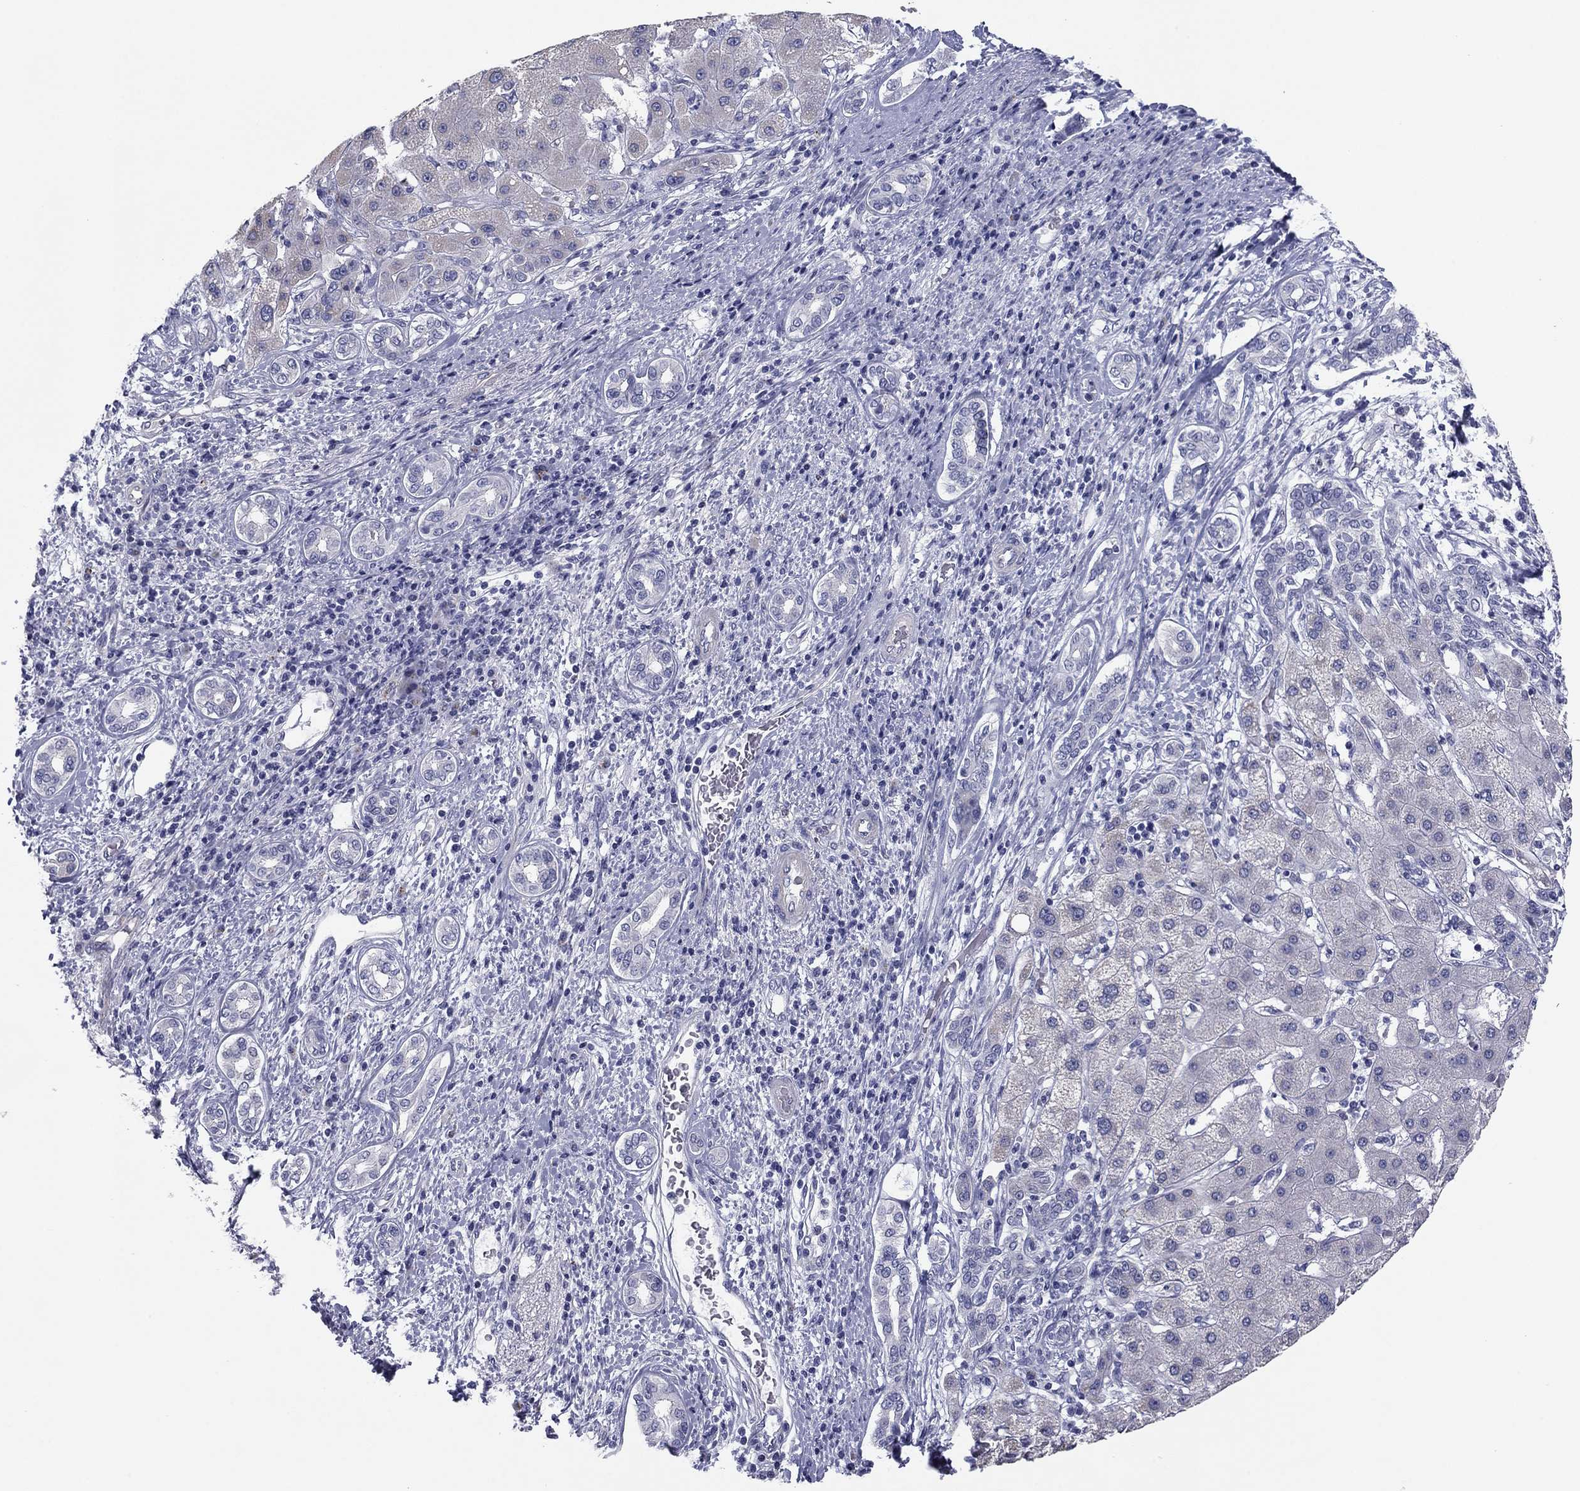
{"staining": {"intensity": "negative", "quantity": "none", "location": "none"}, "tissue": "liver cancer", "cell_type": "Tumor cells", "image_type": "cancer", "snomed": [{"axis": "morphology", "description": "Carcinoma, Hepatocellular, NOS"}, {"axis": "topography", "description": "Liver"}], "caption": "High power microscopy image of an immunohistochemistry (IHC) histopathology image of liver hepatocellular carcinoma, revealing no significant expression in tumor cells. Brightfield microscopy of immunohistochemistry stained with DAB (3,3'-diaminobenzidine) (brown) and hematoxylin (blue), captured at high magnification.", "gene": "SEPTIN3", "patient": {"sex": "male", "age": 65}}